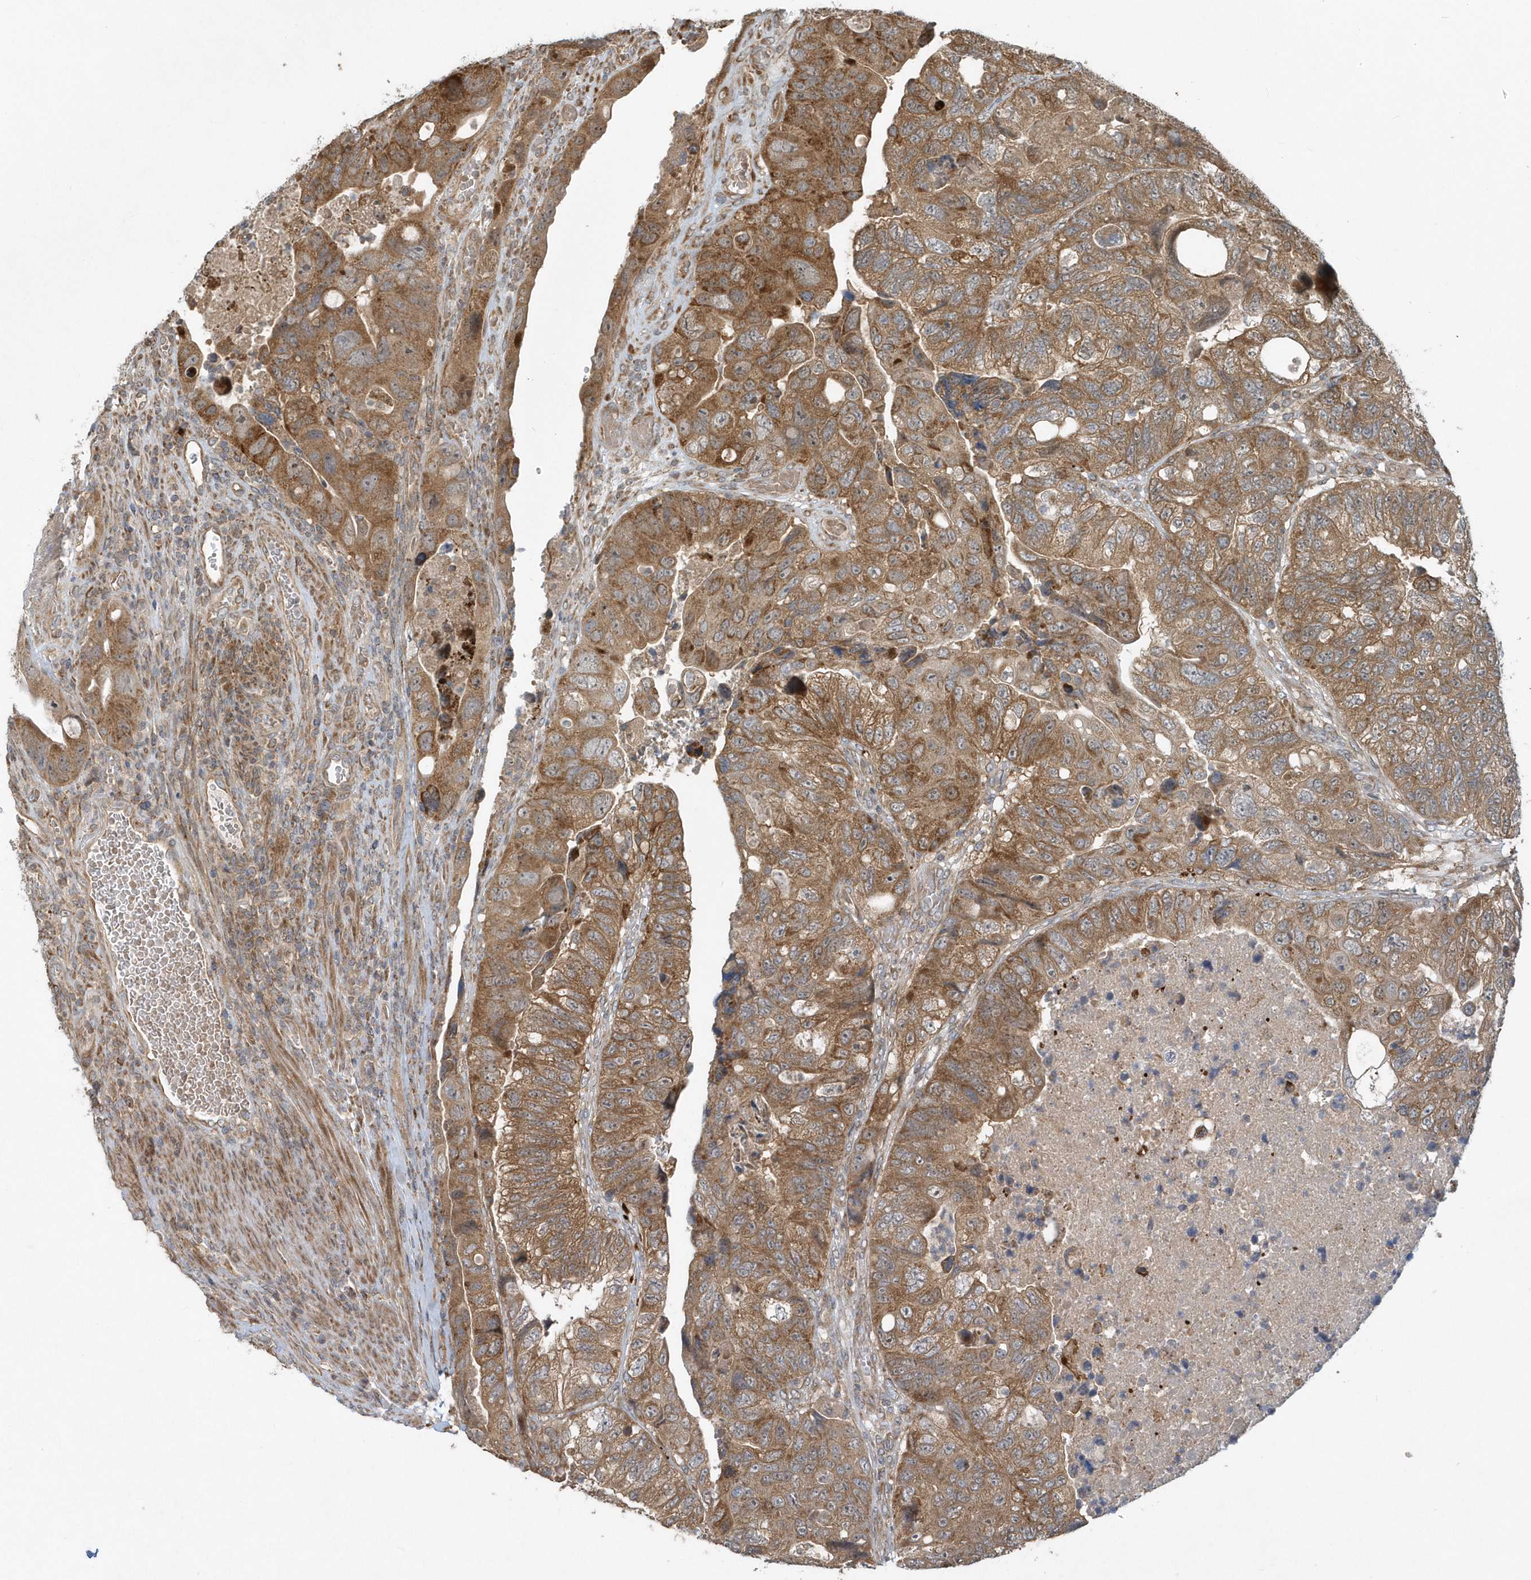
{"staining": {"intensity": "moderate", "quantity": ">75%", "location": "cytoplasmic/membranous"}, "tissue": "colorectal cancer", "cell_type": "Tumor cells", "image_type": "cancer", "snomed": [{"axis": "morphology", "description": "Adenocarcinoma, NOS"}, {"axis": "topography", "description": "Rectum"}], "caption": "Brown immunohistochemical staining in colorectal adenocarcinoma shows moderate cytoplasmic/membranous staining in about >75% of tumor cells. The staining was performed using DAB (3,3'-diaminobenzidine), with brown indicating positive protein expression. Nuclei are stained blue with hematoxylin.", "gene": "THG1L", "patient": {"sex": "male", "age": 63}}